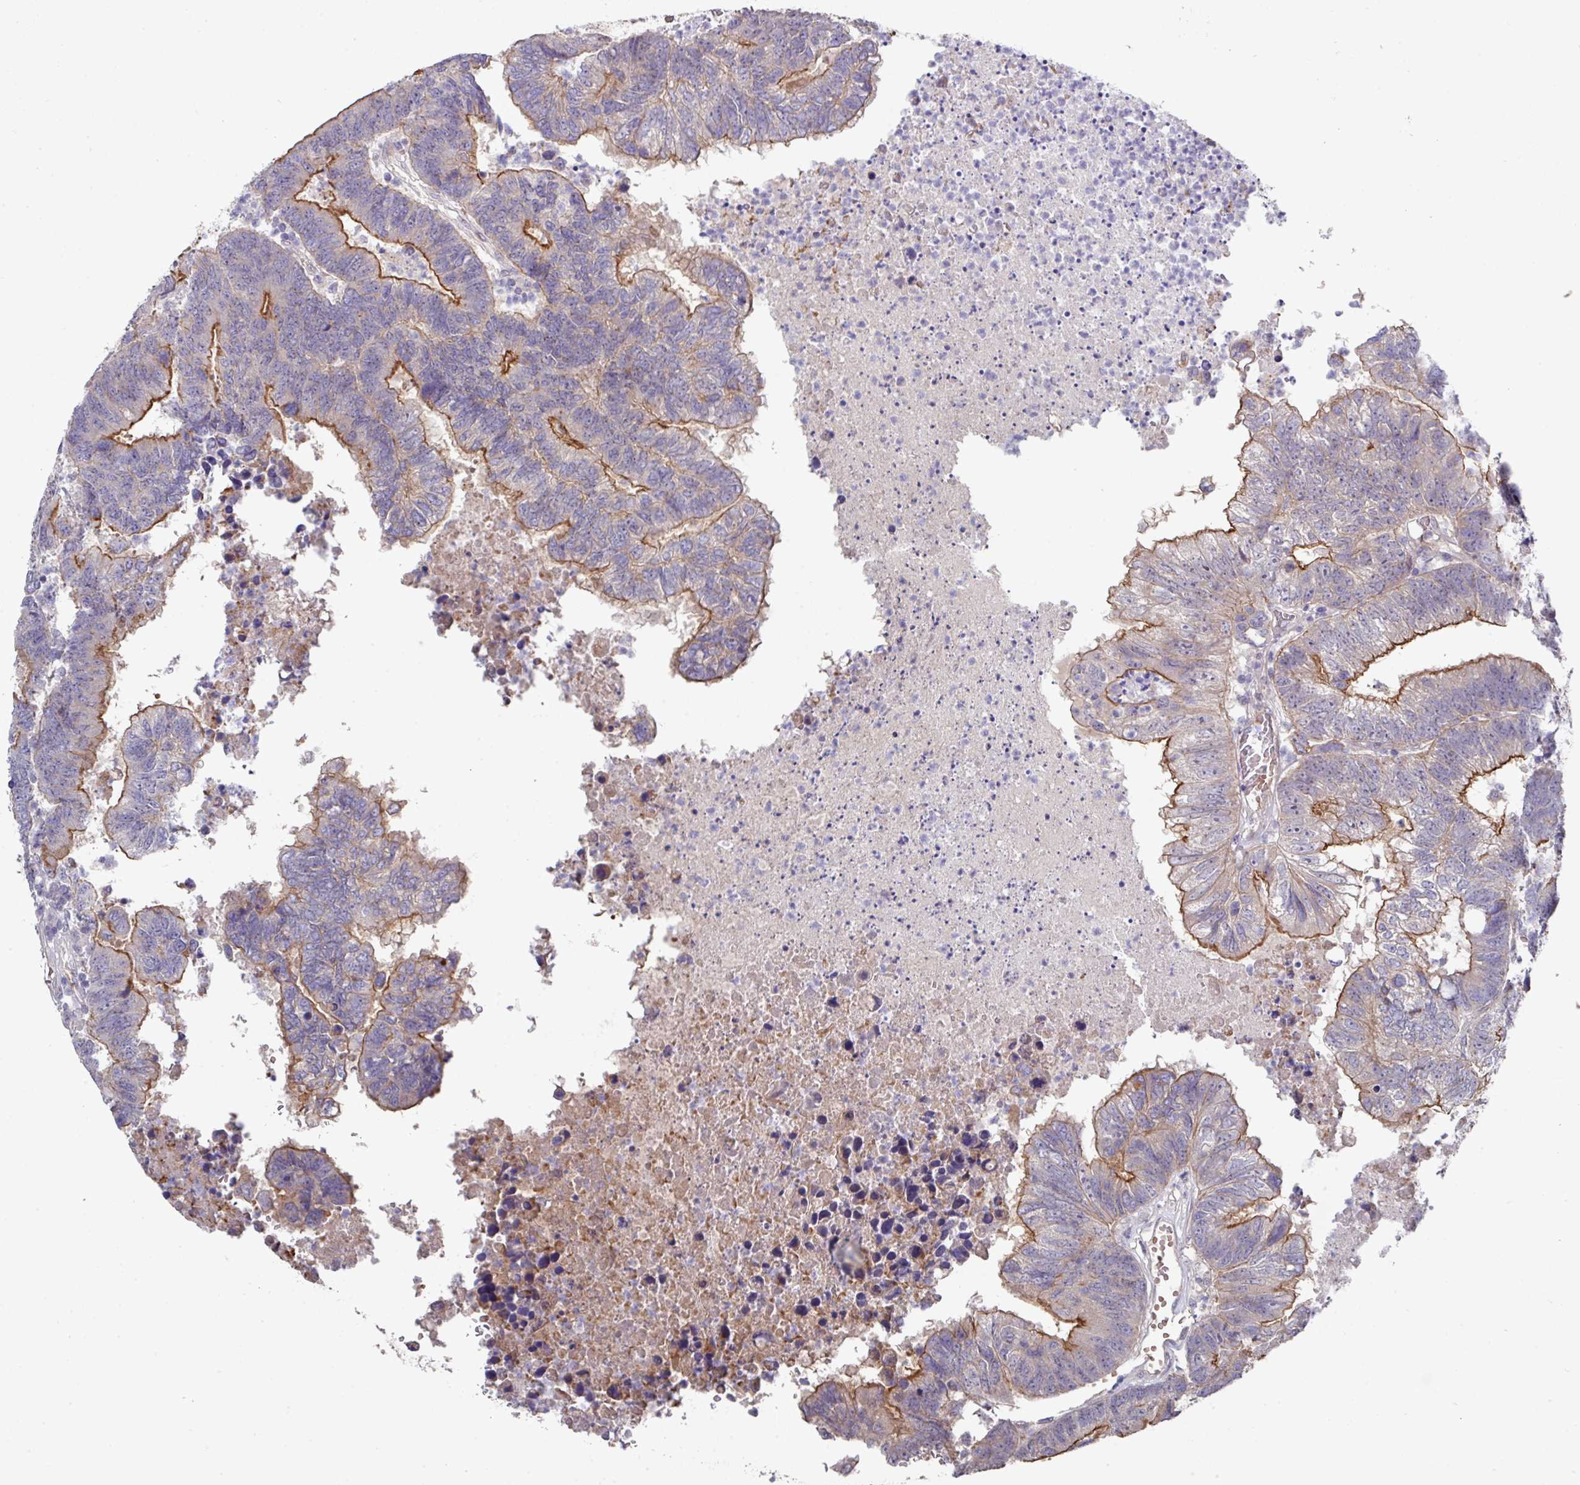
{"staining": {"intensity": "strong", "quantity": "25%-75%", "location": "cytoplasmic/membranous"}, "tissue": "colorectal cancer", "cell_type": "Tumor cells", "image_type": "cancer", "snomed": [{"axis": "morphology", "description": "Adenocarcinoma, NOS"}, {"axis": "topography", "description": "Colon"}], "caption": "Protein staining of colorectal cancer tissue exhibits strong cytoplasmic/membranous expression in about 25%-75% of tumor cells.", "gene": "PRR5", "patient": {"sex": "female", "age": 48}}